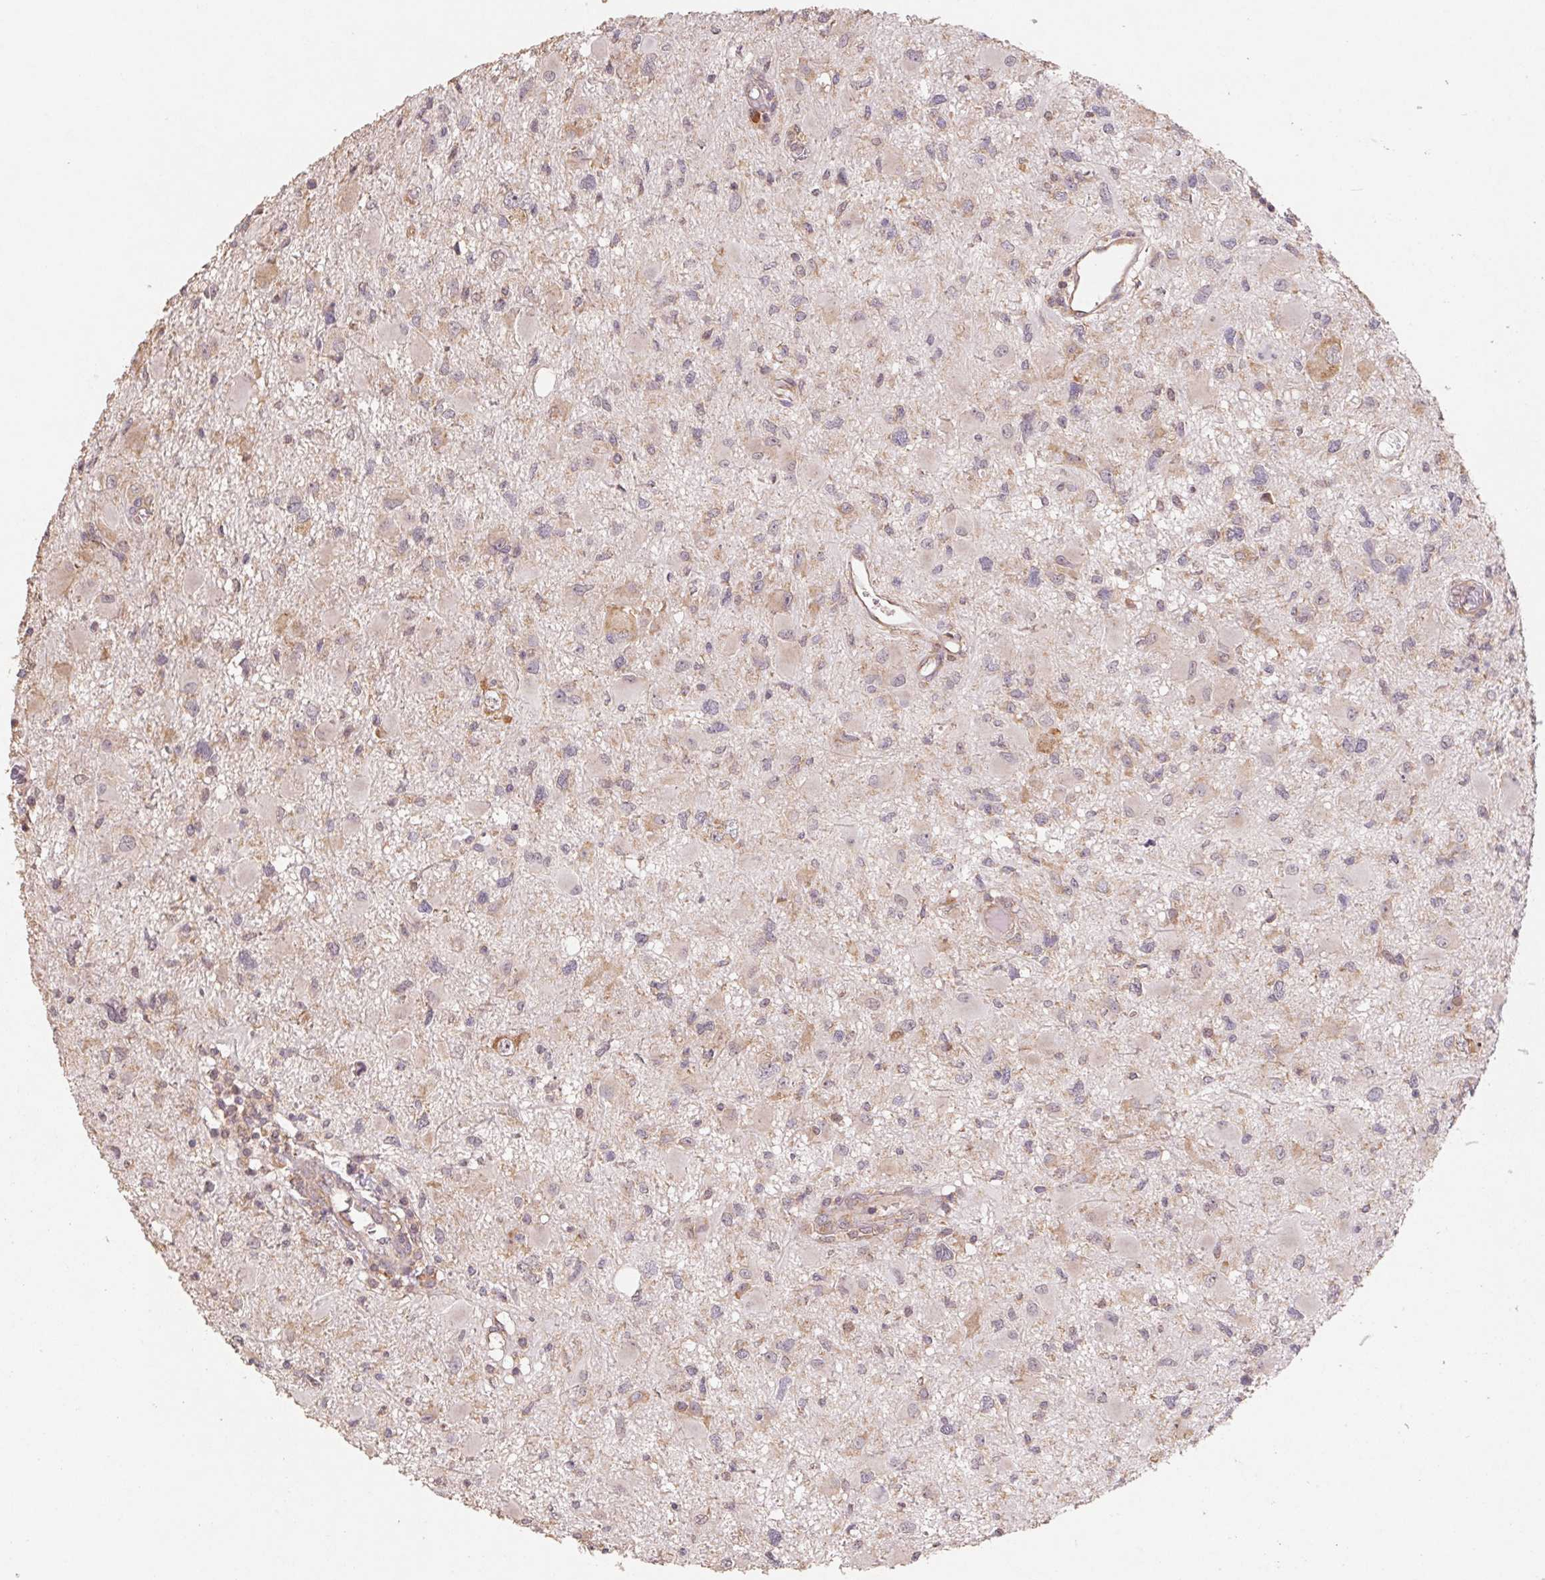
{"staining": {"intensity": "weak", "quantity": "25%-75%", "location": "cytoplasmic/membranous"}, "tissue": "glioma", "cell_type": "Tumor cells", "image_type": "cancer", "snomed": [{"axis": "morphology", "description": "Glioma, malignant, High grade"}, {"axis": "topography", "description": "Brain"}], "caption": "Immunohistochemistry (IHC) (DAB) staining of human malignant glioma (high-grade) displays weak cytoplasmic/membranous protein positivity in about 25%-75% of tumor cells. (DAB IHC with brightfield microscopy, high magnification).", "gene": "RPL27A", "patient": {"sex": "male", "age": 54}}